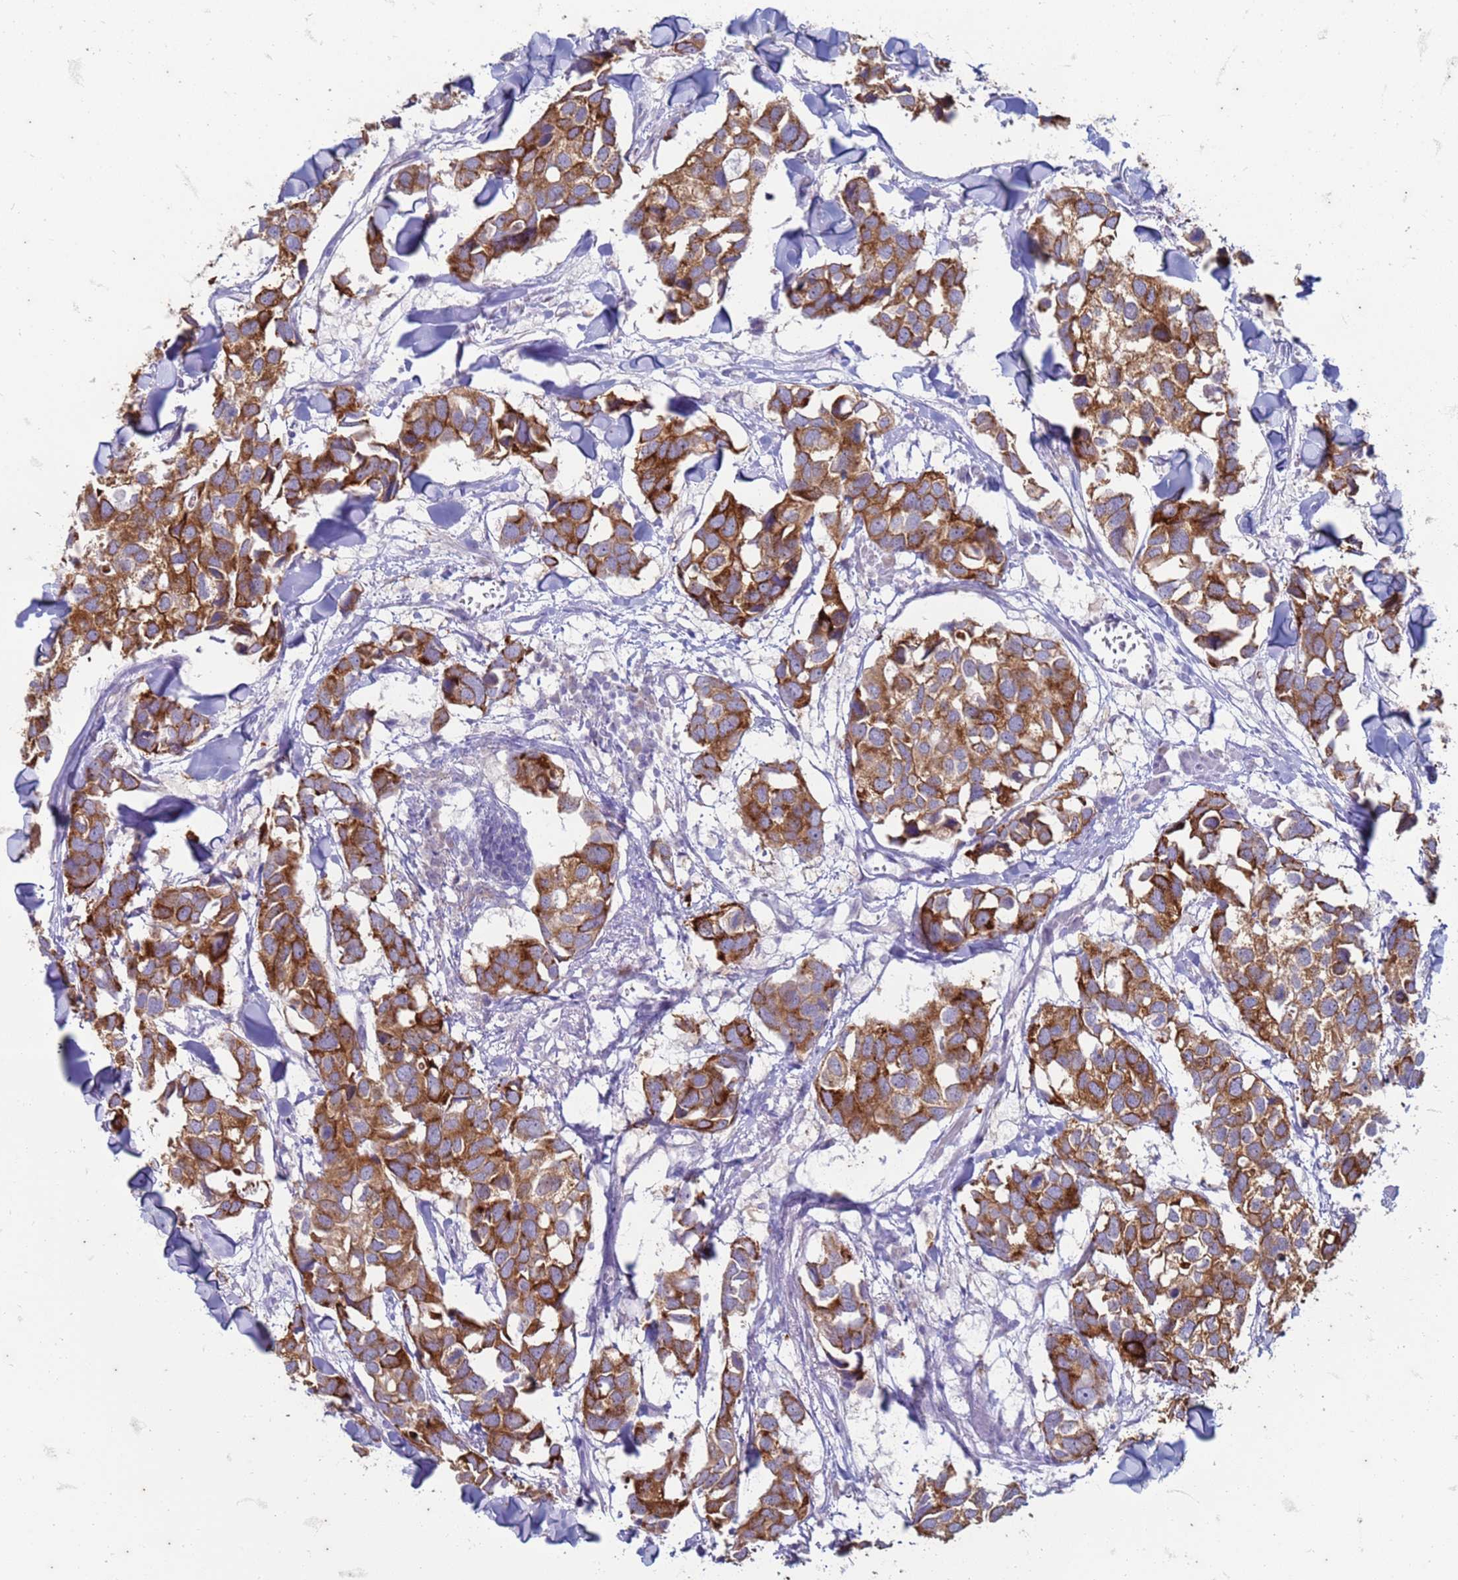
{"staining": {"intensity": "moderate", "quantity": ">75%", "location": "cytoplasmic/membranous"}, "tissue": "breast cancer", "cell_type": "Tumor cells", "image_type": "cancer", "snomed": [{"axis": "morphology", "description": "Duct carcinoma"}, {"axis": "topography", "description": "Breast"}], "caption": "Protein expression analysis of breast intraductal carcinoma exhibits moderate cytoplasmic/membranous expression in approximately >75% of tumor cells.", "gene": "SUCO", "patient": {"sex": "female", "age": 83}}